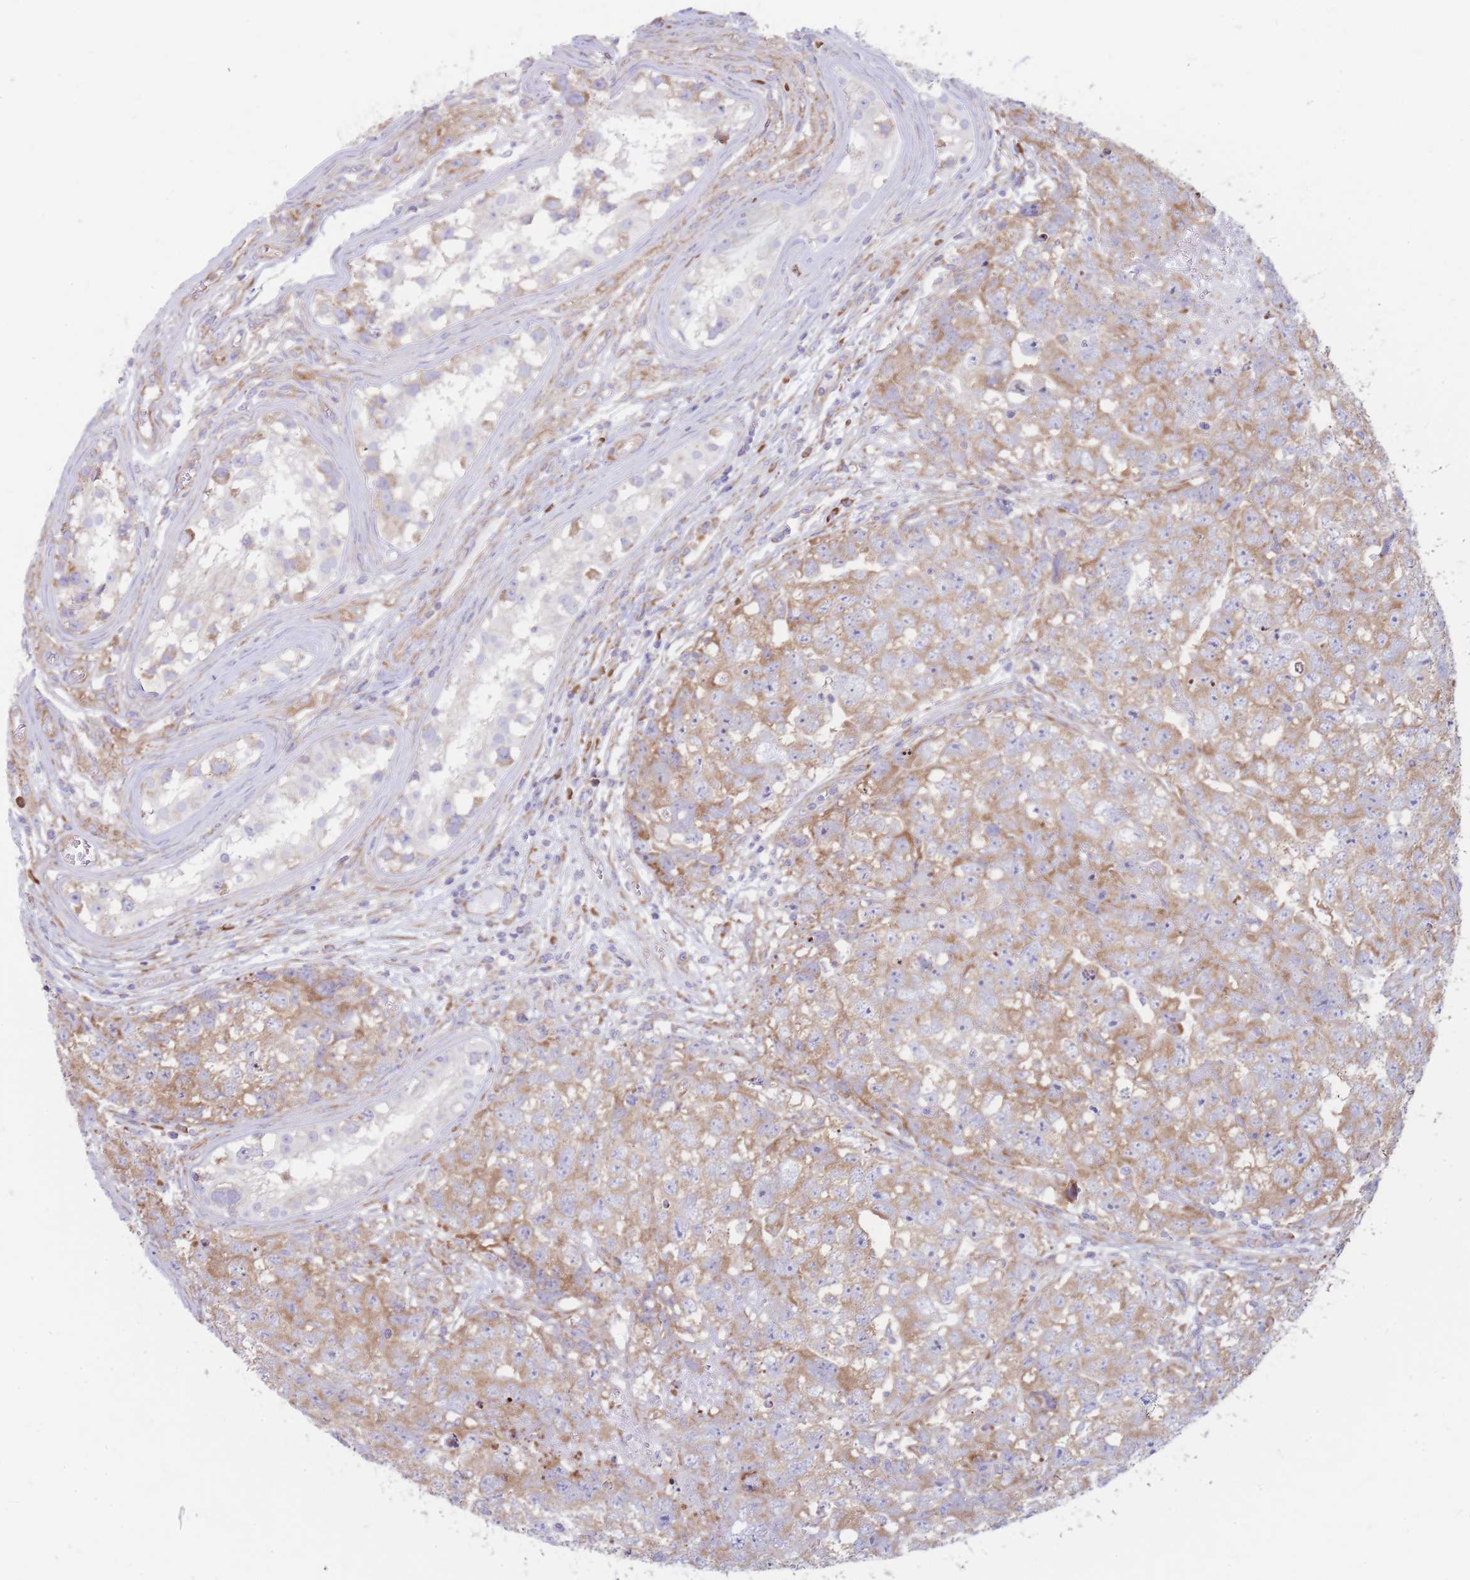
{"staining": {"intensity": "moderate", "quantity": ">75%", "location": "cytoplasmic/membranous"}, "tissue": "testis cancer", "cell_type": "Tumor cells", "image_type": "cancer", "snomed": [{"axis": "morphology", "description": "Carcinoma, Embryonal, NOS"}, {"axis": "topography", "description": "Testis"}], "caption": "A histopathology image showing moderate cytoplasmic/membranous staining in approximately >75% of tumor cells in testis cancer, as visualized by brown immunohistochemical staining.", "gene": "RPL8", "patient": {"sex": "male", "age": 22}}